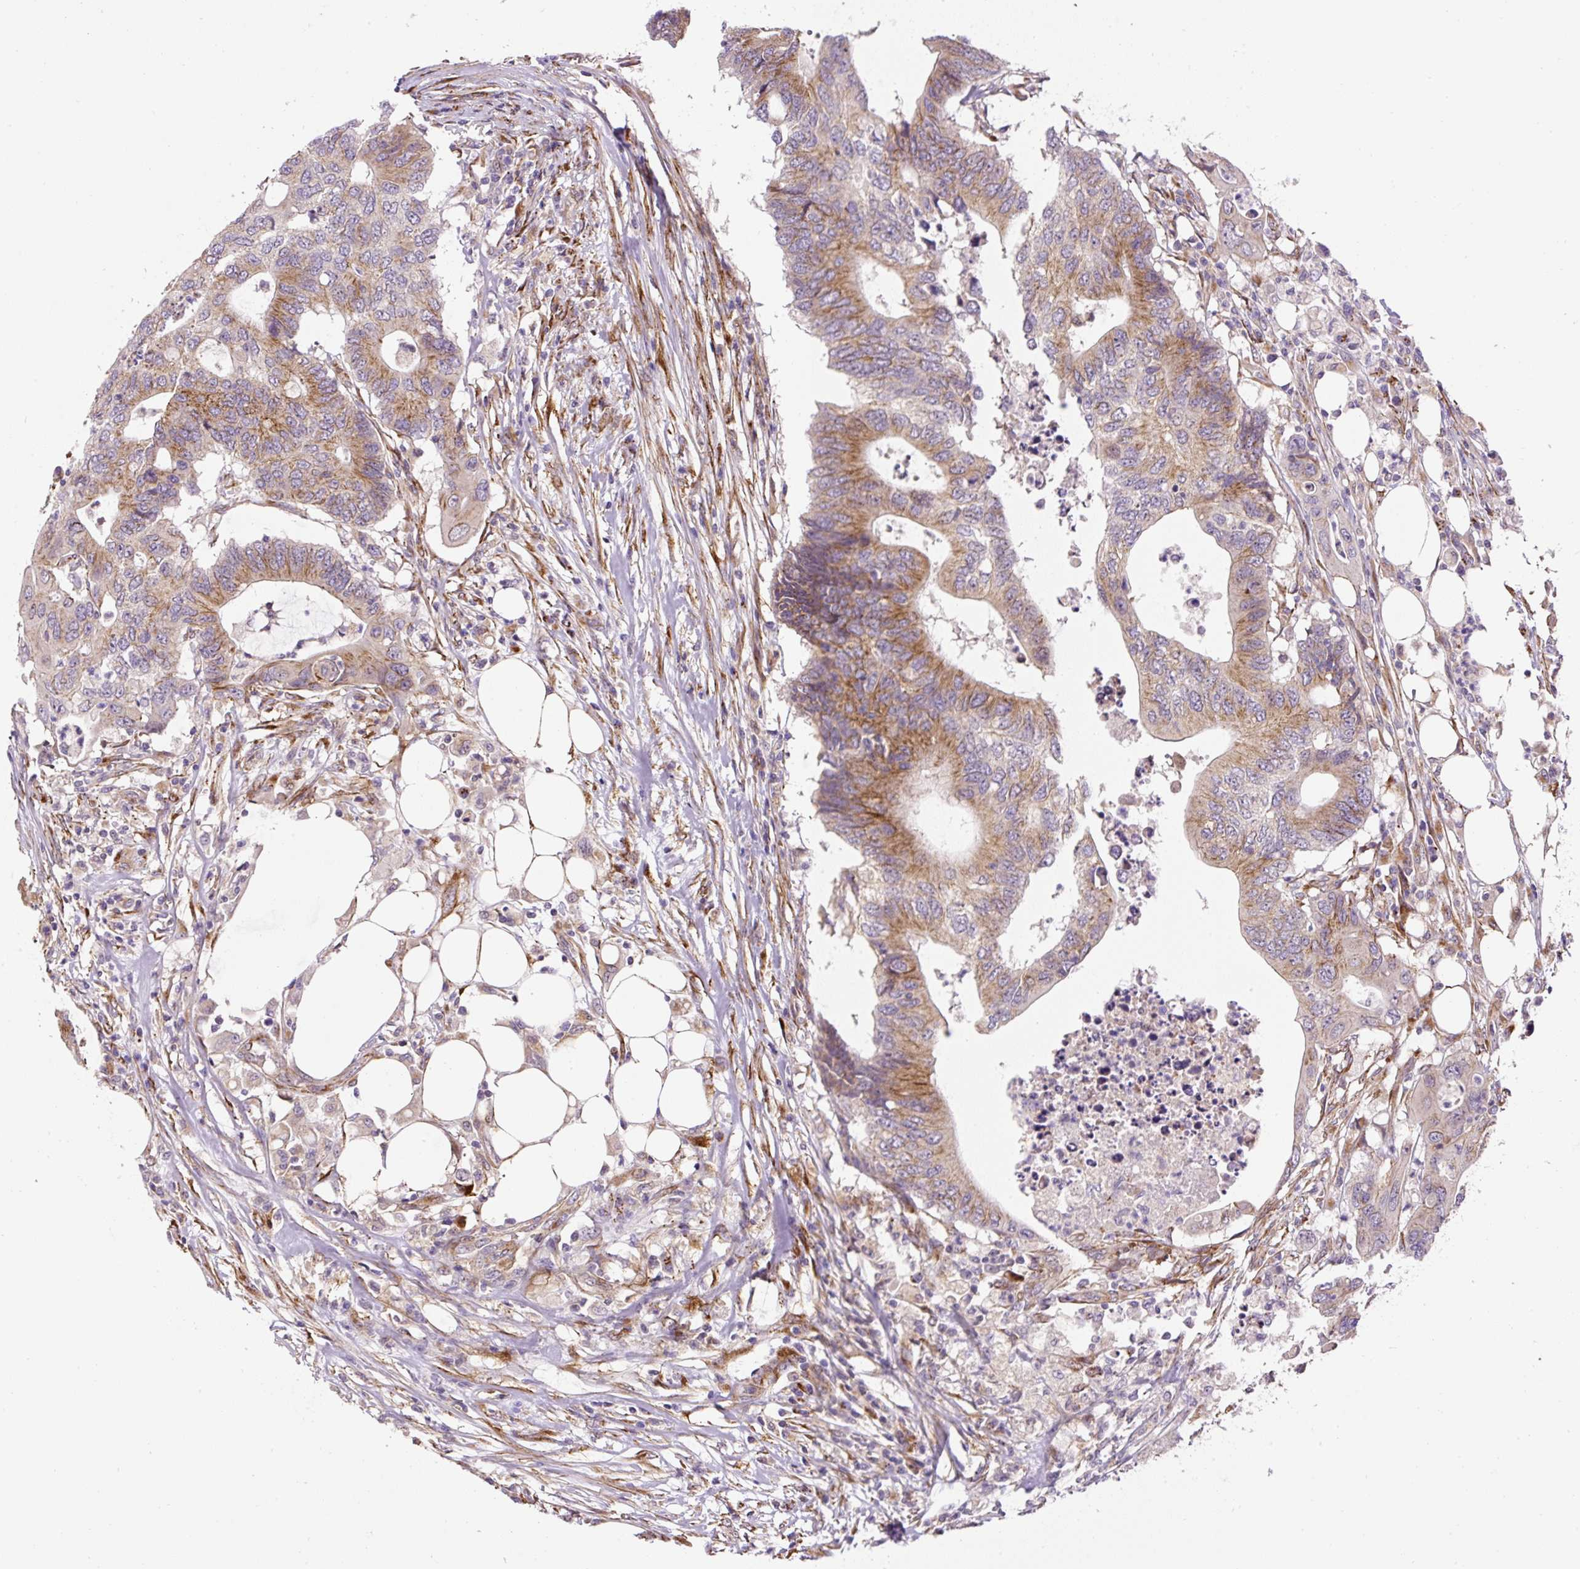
{"staining": {"intensity": "moderate", "quantity": ">75%", "location": "cytoplasmic/membranous"}, "tissue": "colorectal cancer", "cell_type": "Tumor cells", "image_type": "cancer", "snomed": [{"axis": "morphology", "description": "Adenocarcinoma, NOS"}, {"axis": "topography", "description": "Colon"}], "caption": "Immunohistochemical staining of human colorectal cancer reveals medium levels of moderate cytoplasmic/membranous staining in about >75% of tumor cells. The protein of interest is shown in brown color, while the nuclei are stained blue.", "gene": "RNF170", "patient": {"sex": "male", "age": 71}}